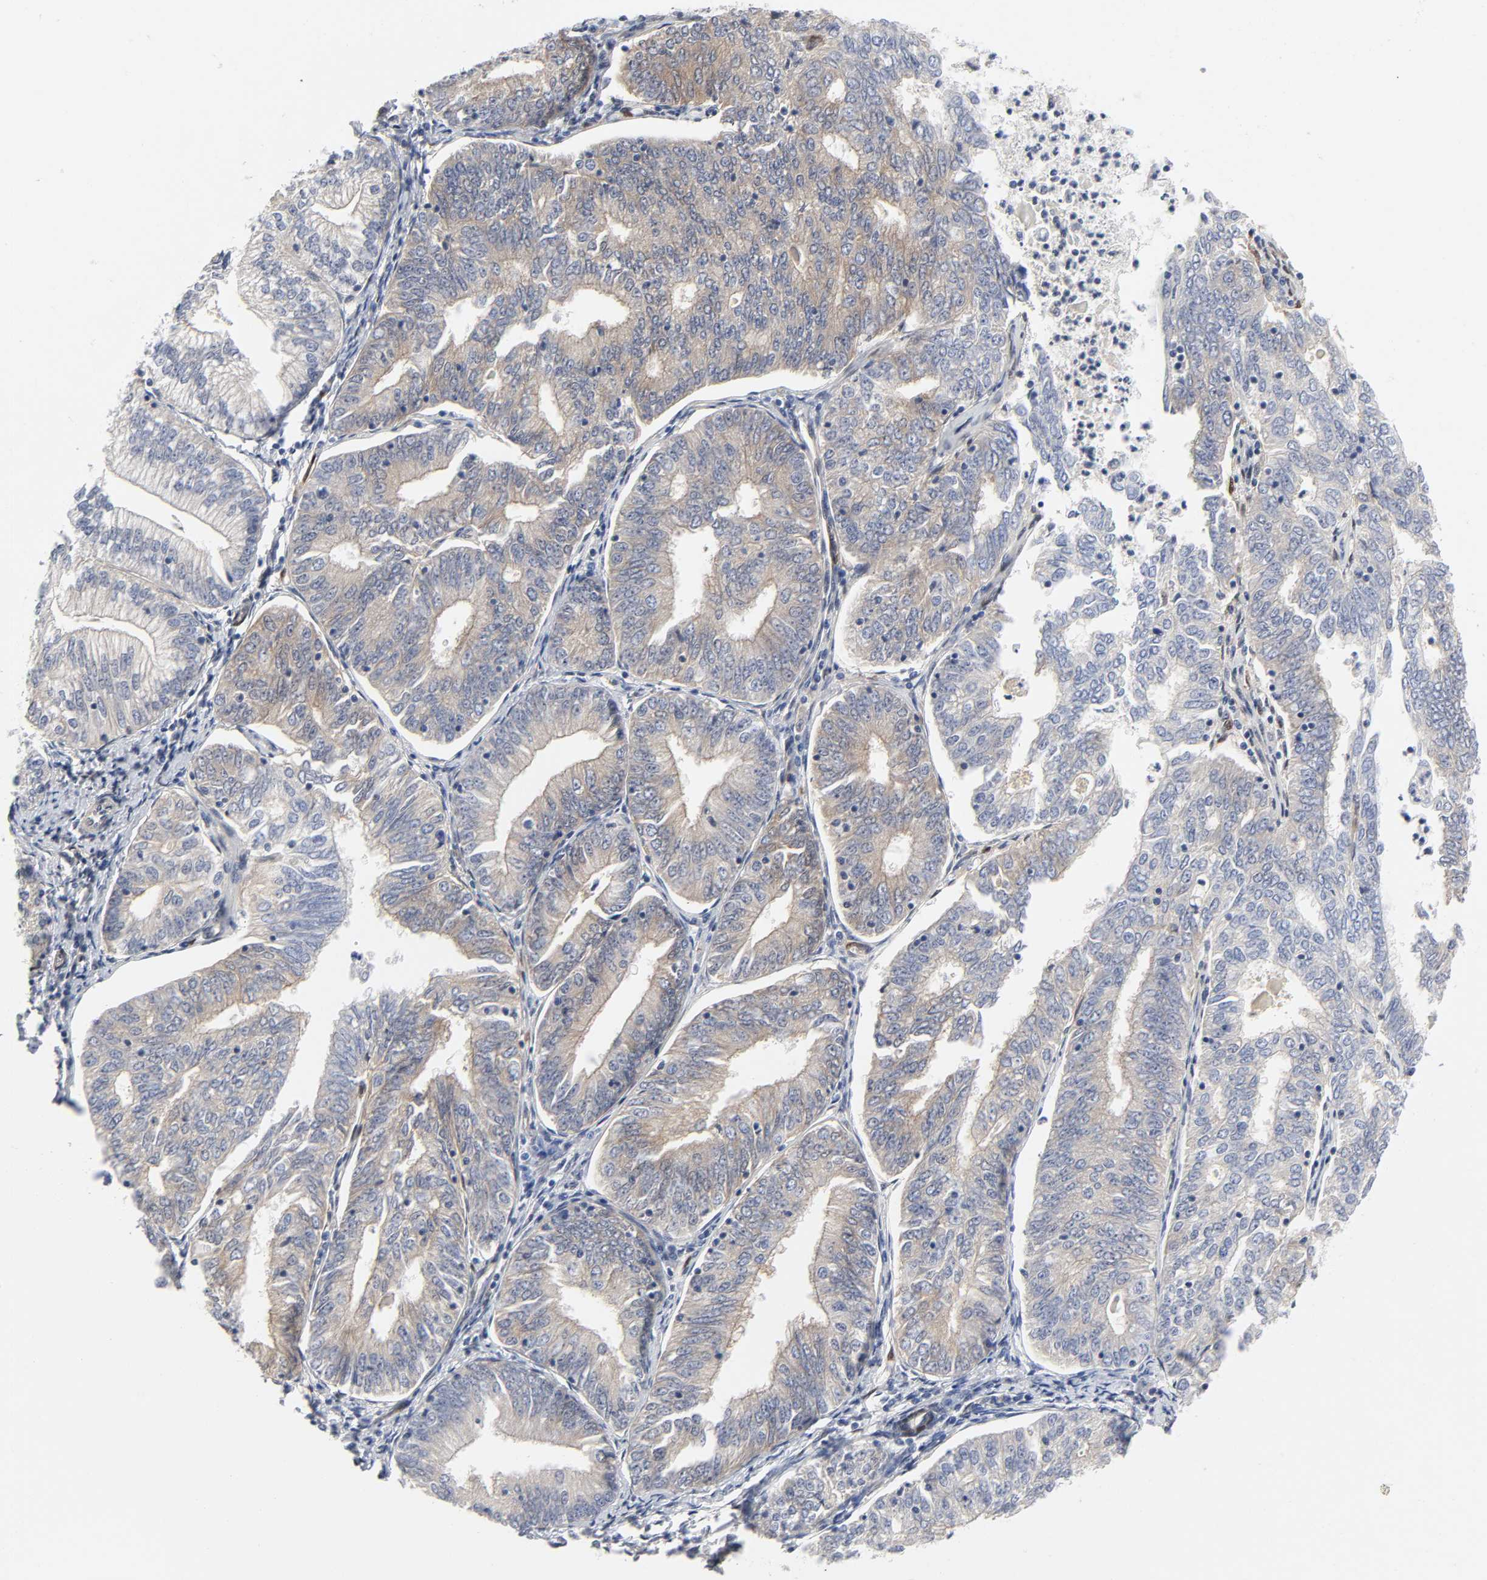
{"staining": {"intensity": "weak", "quantity": "25%-75%", "location": "cytoplasmic/membranous"}, "tissue": "endometrial cancer", "cell_type": "Tumor cells", "image_type": "cancer", "snomed": [{"axis": "morphology", "description": "Adenocarcinoma, NOS"}, {"axis": "topography", "description": "Endometrium"}], "caption": "Immunohistochemical staining of endometrial cancer reveals weak cytoplasmic/membranous protein expression in approximately 25%-75% of tumor cells.", "gene": "PTEN", "patient": {"sex": "female", "age": 69}}